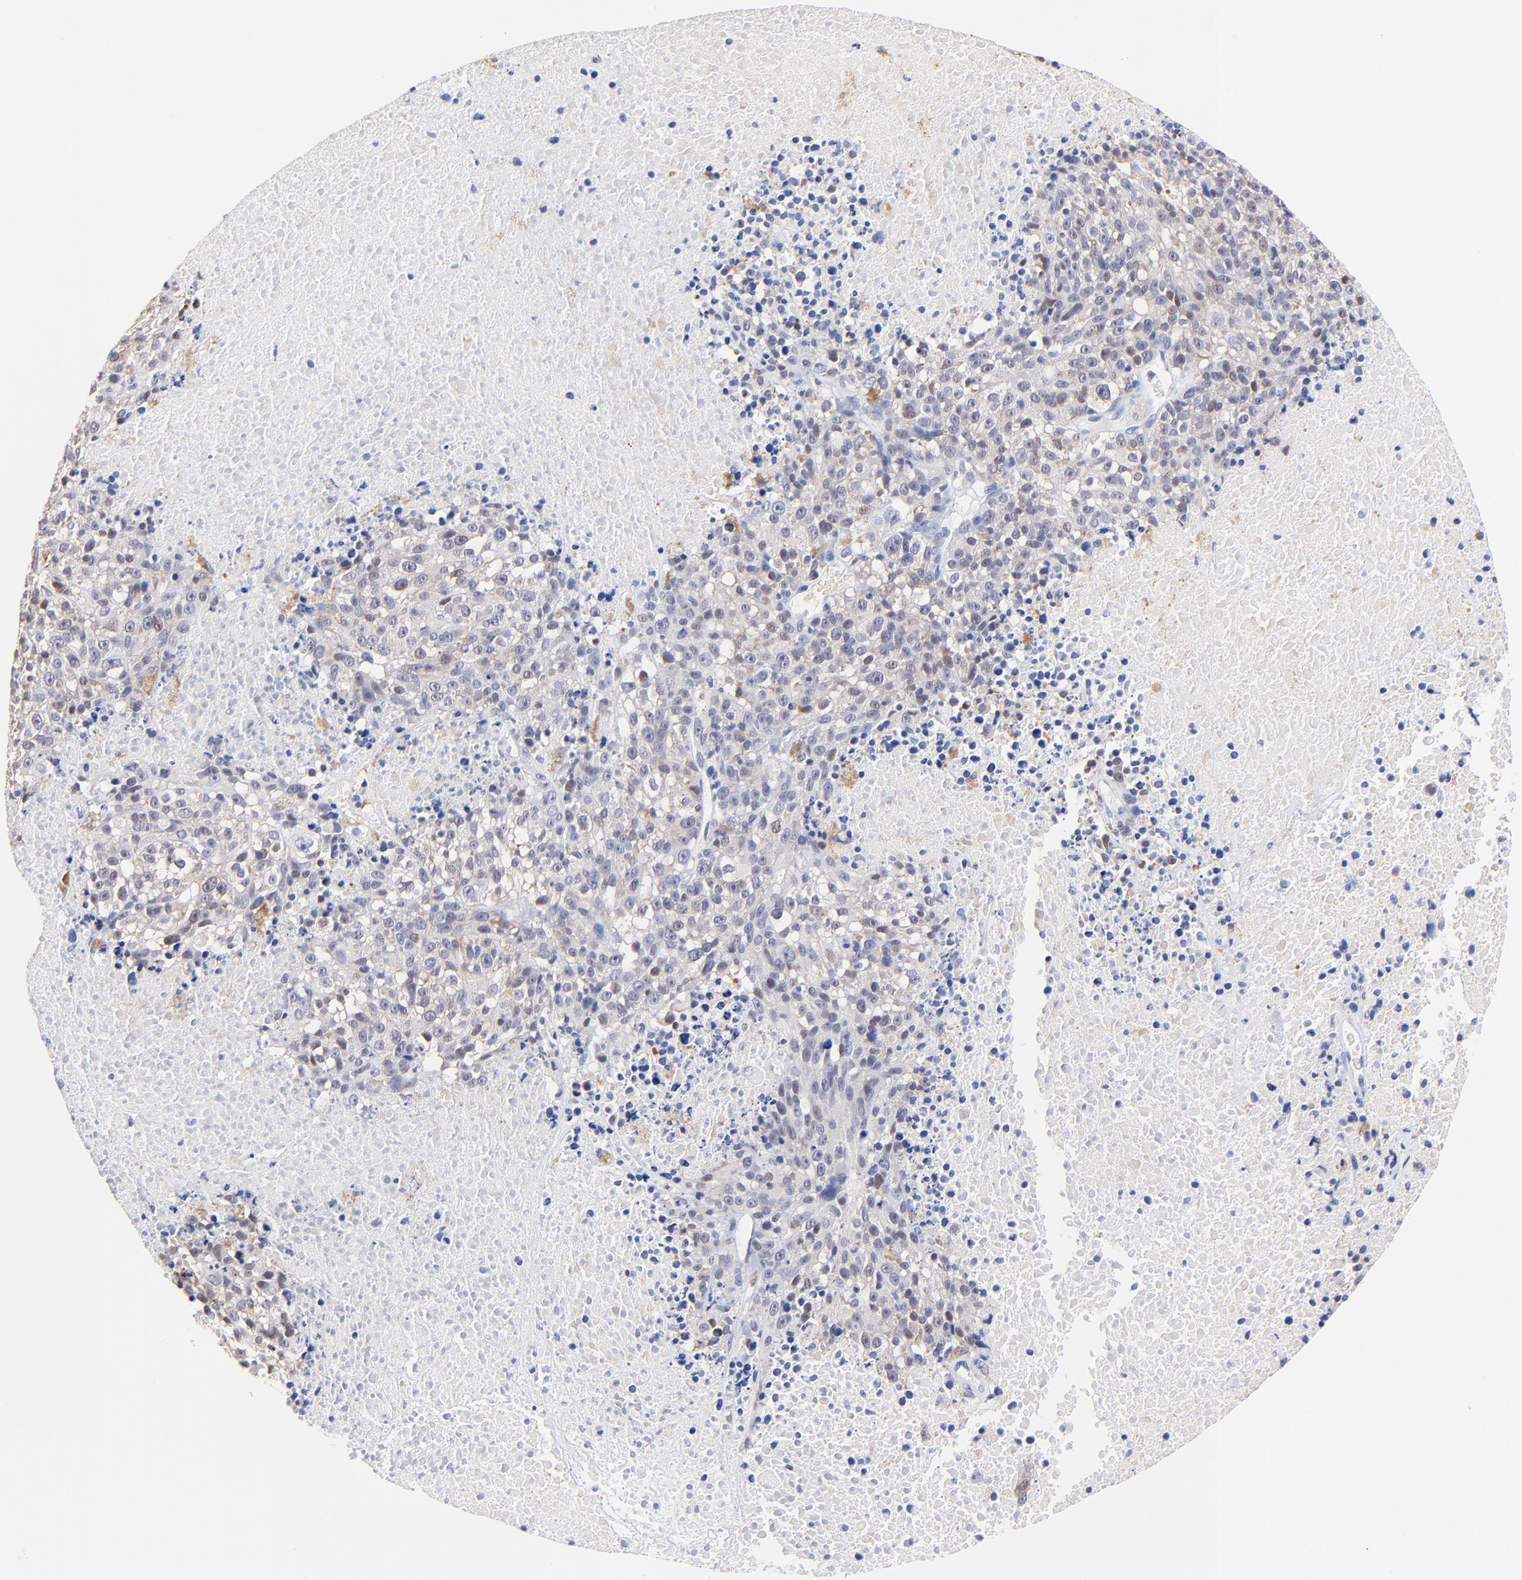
{"staining": {"intensity": "weak", "quantity": "25%-75%", "location": "cytoplasmic/membranous"}, "tissue": "melanoma", "cell_type": "Tumor cells", "image_type": "cancer", "snomed": [{"axis": "morphology", "description": "Malignant melanoma, Metastatic site"}, {"axis": "topography", "description": "Cerebral cortex"}], "caption": "Immunohistochemistry (IHC) histopathology image of human malignant melanoma (metastatic site) stained for a protein (brown), which displays low levels of weak cytoplasmic/membranous expression in approximately 25%-75% of tumor cells.", "gene": "ZNF155", "patient": {"sex": "female", "age": 52}}